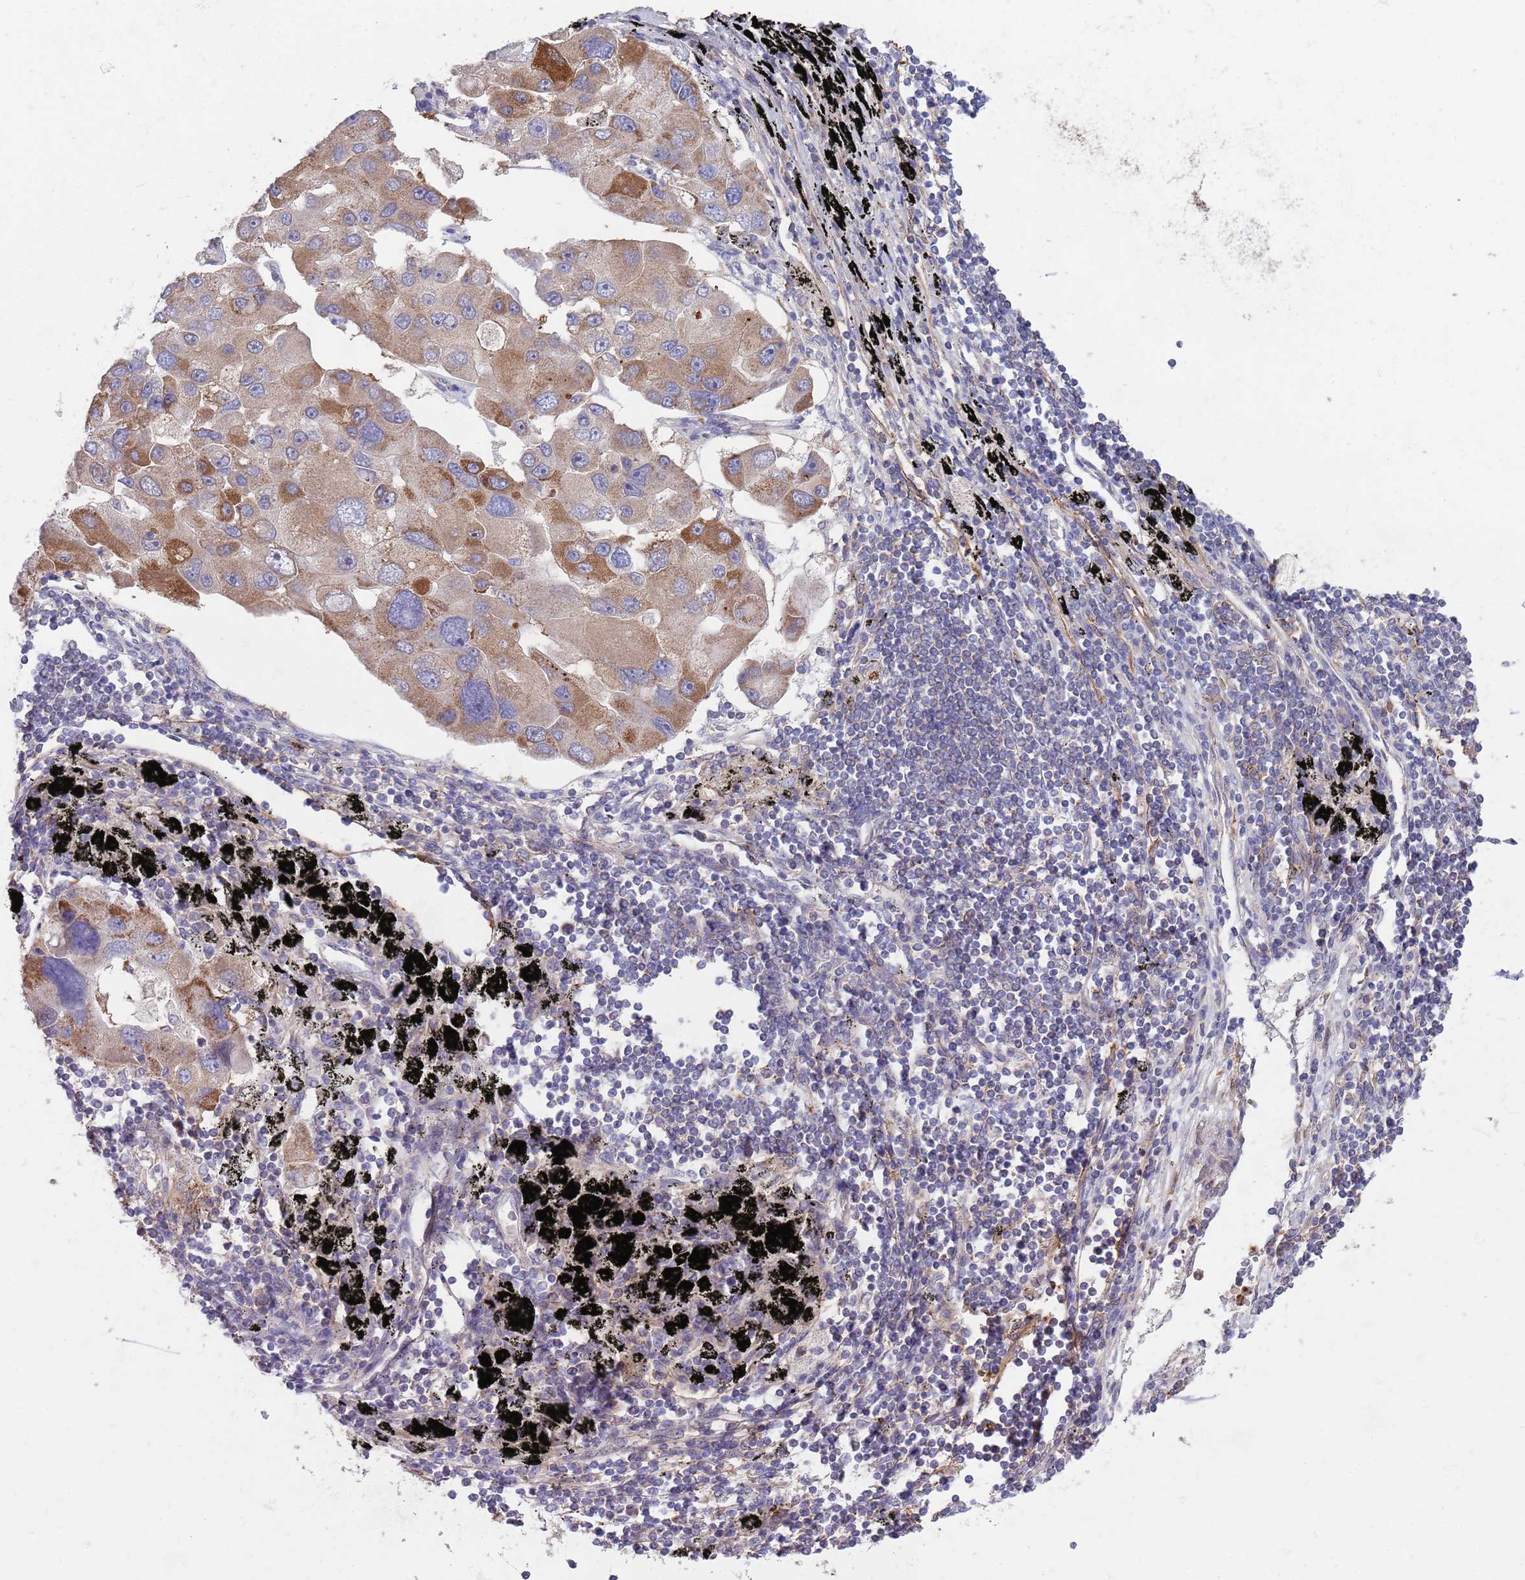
{"staining": {"intensity": "moderate", "quantity": ">75%", "location": "cytoplasmic/membranous"}, "tissue": "lung cancer", "cell_type": "Tumor cells", "image_type": "cancer", "snomed": [{"axis": "morphology", "description": "Adenocarcinoma, NOS"}, {"axis": "topography", "description": "Lung"}], "caption": "Tumor cells reveal moderate cytoplasmic/membranous expression in approximately >75% of cells in lung adenocarcinoma.", "gene": "DDT", "patient": {"sex": "female", "age": 54}}